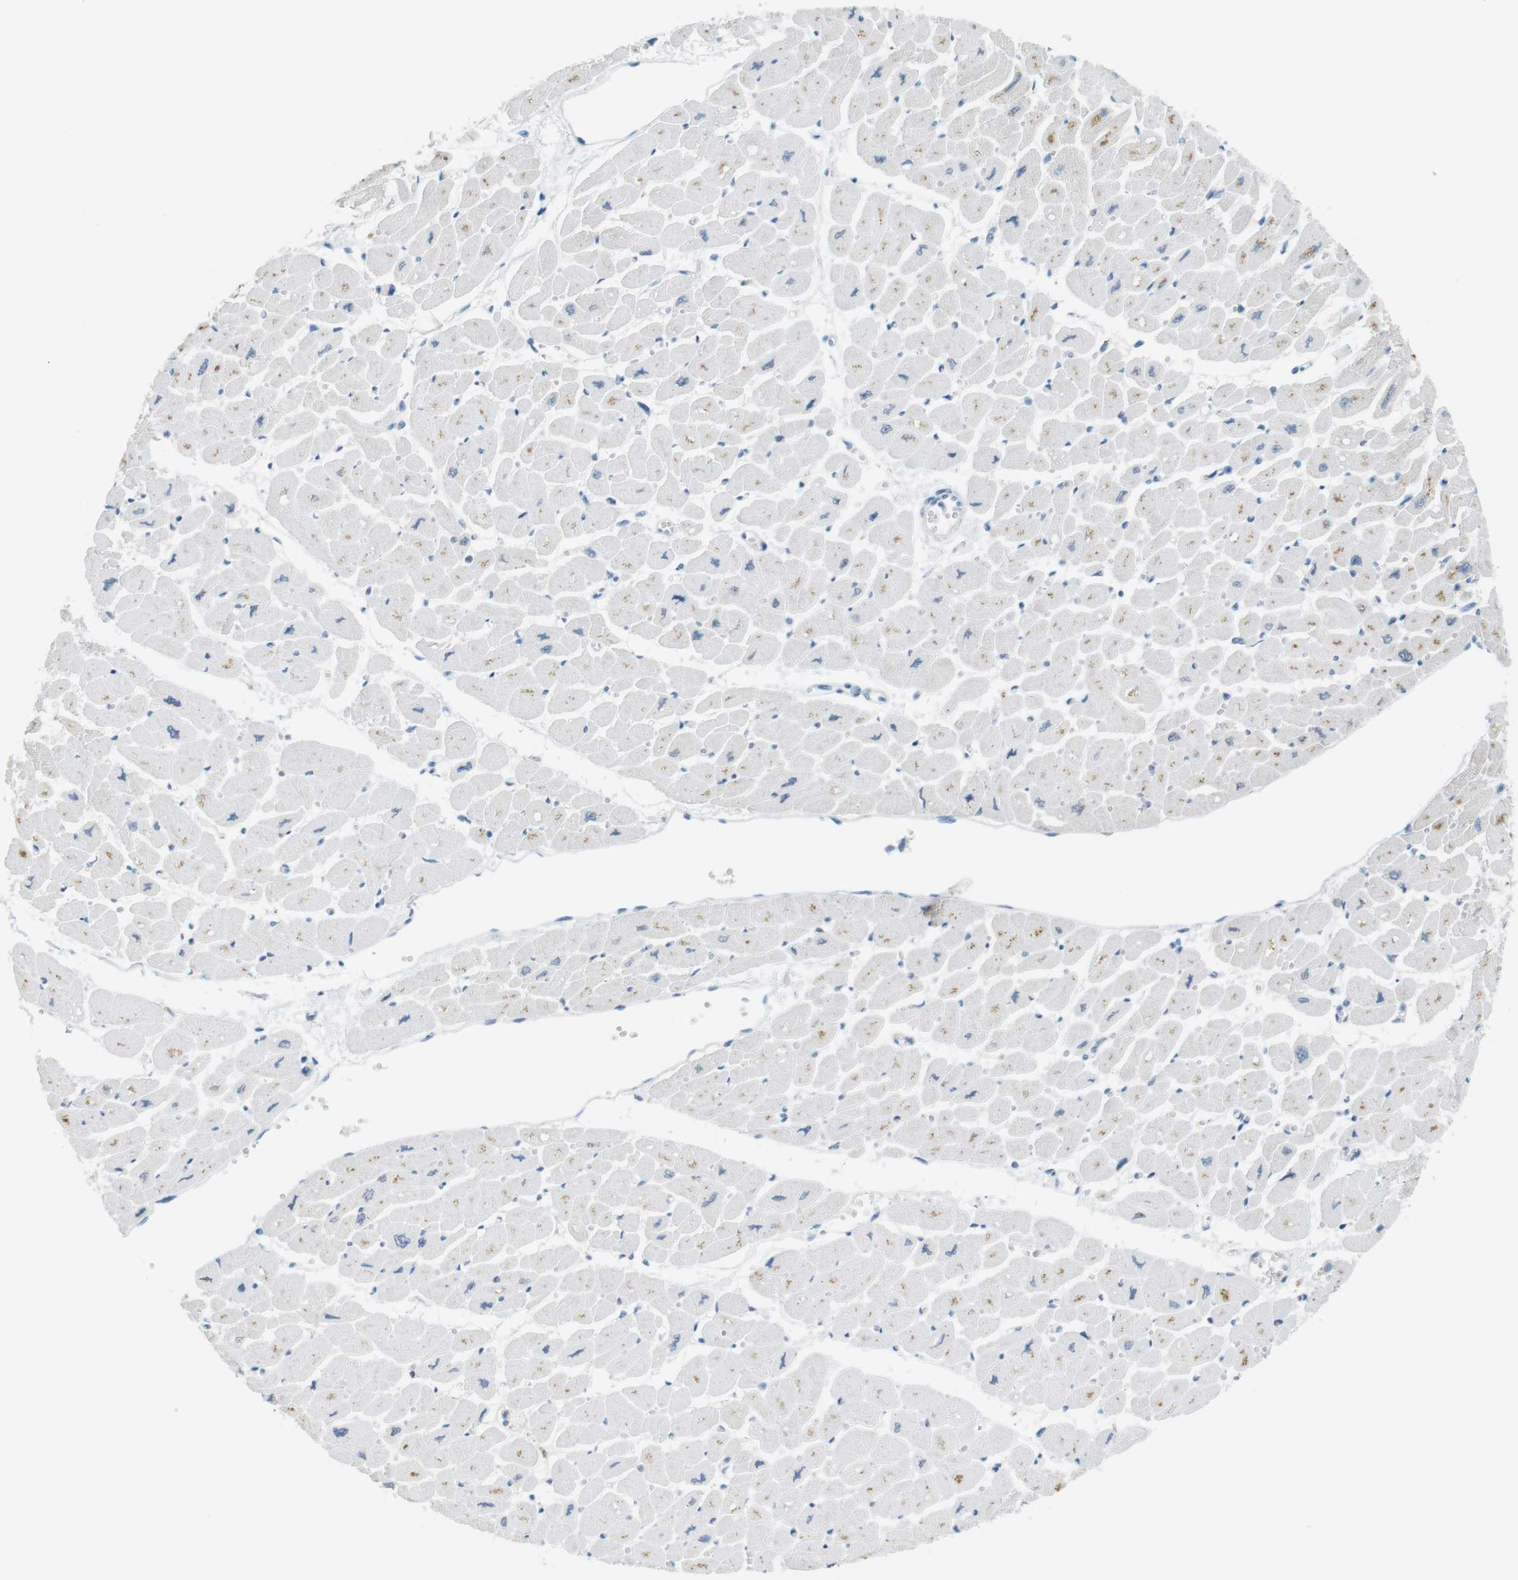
{"staining": {"intensity": "weak", "quantity": "<25%", "location": "cytoplasmic/membranous"}, "tissue": "heart muscle", "cell_type": "Cardiomyocytes", "image_type": "normal", "snomed": [{"axis": "morphology", "description": "Normal tissue, NOS"}, {"axis": "topography", "description": "Heart"}], "caption": "This is an immunohistochemistry (IHC) histopathology image of benign heart muscle. There is no expression in cardiomyocytes.", "gene": "MUC5B", "patient": {"sex": "female", "age": 54}}